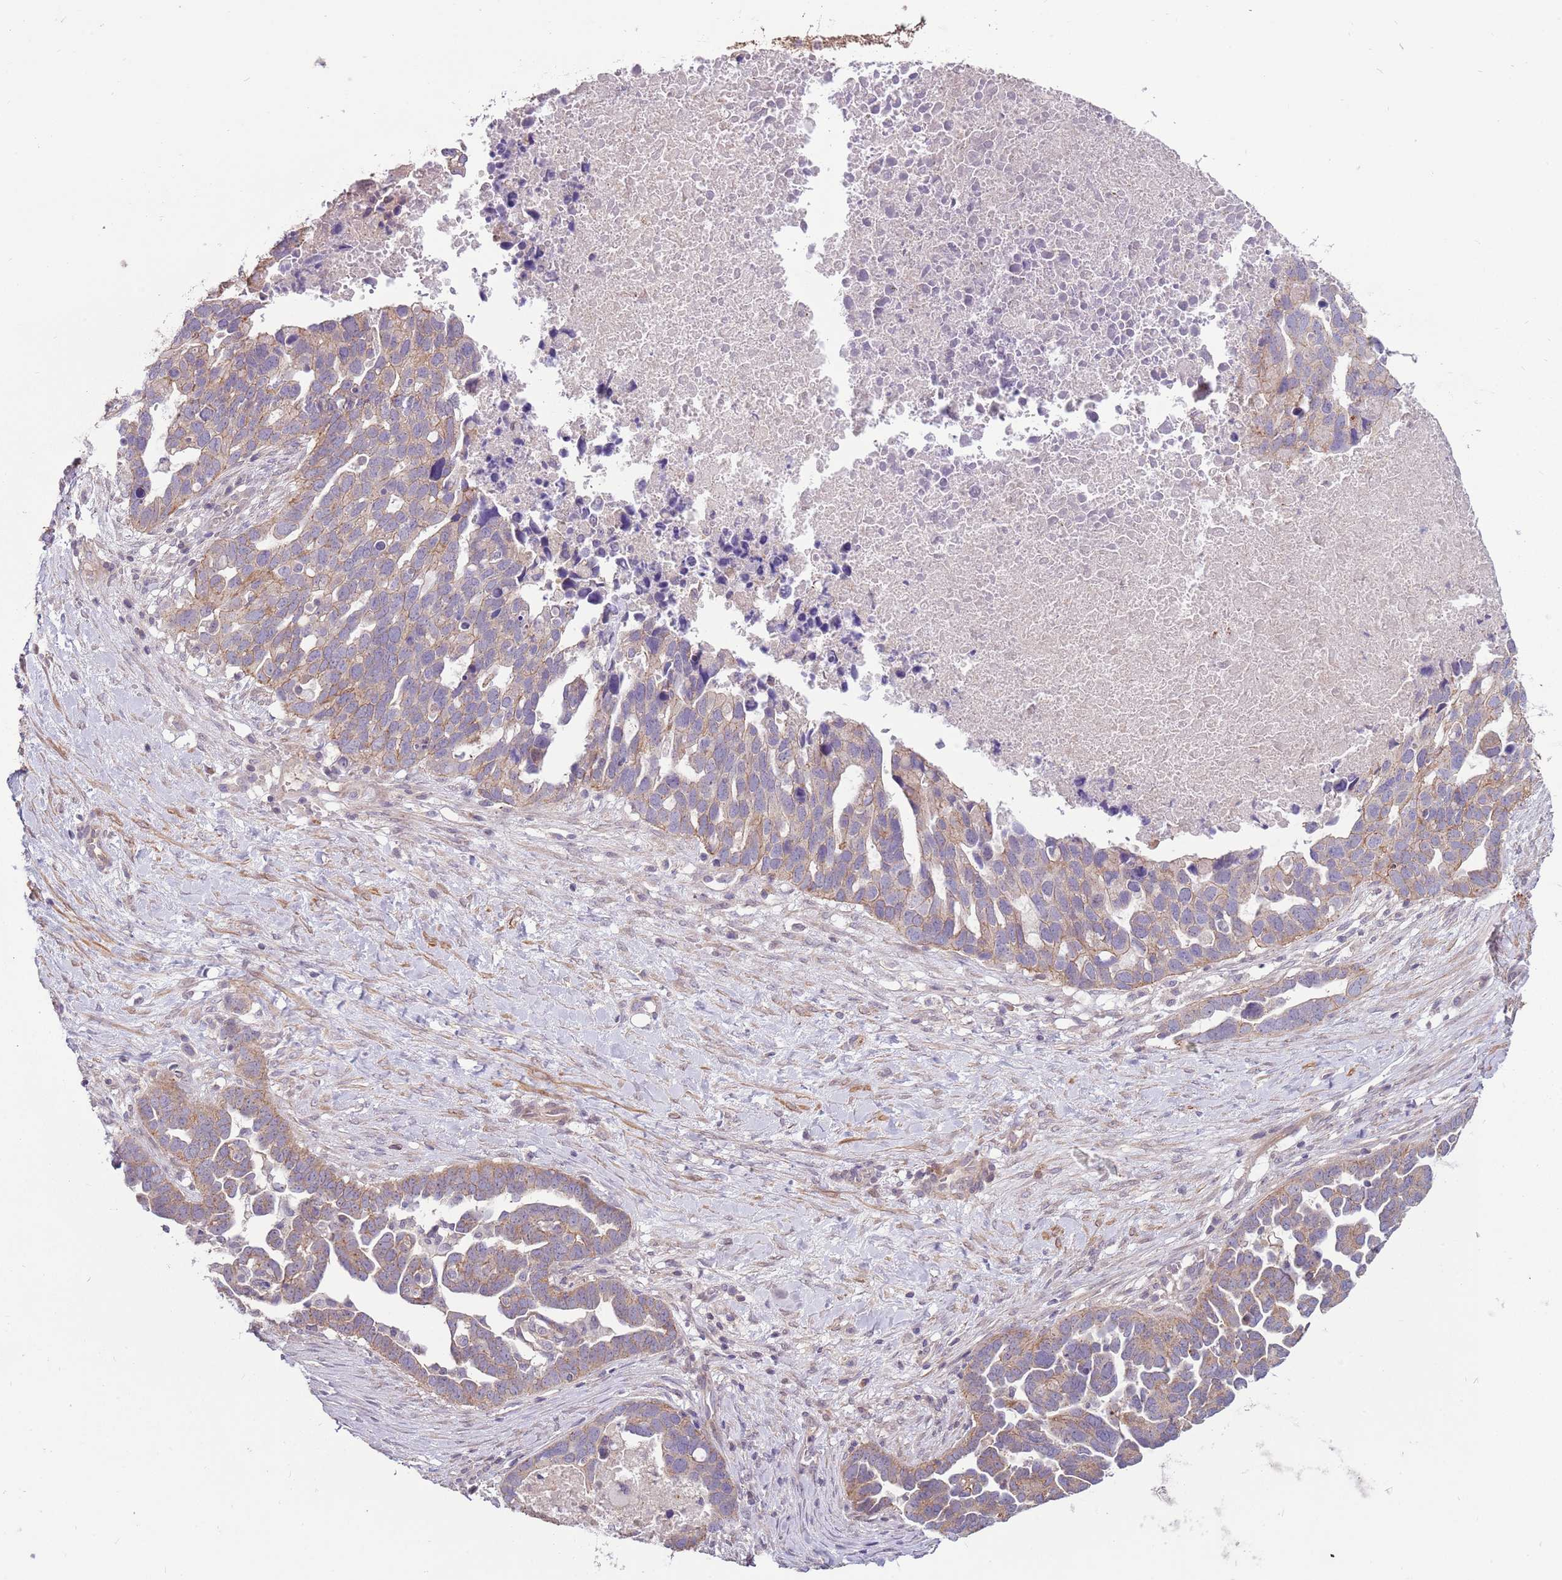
{"staining": {"intensity": "weak", "quantity": "25%-75%", "location": "cytoplasmic/membranous"}, "tissue": "ovarian cancer", "cell_type": "Tumor cells", "image_type": "cancer", "snomed": [{"axis": "morphology", "description": "Cystadenocarcinoma, serous, NOS"}, {"axis": "topography", "description": "Ovary"}], "caption": "A high-resolution image shows IHC staining of ovarian cancer, which reveals weak cytoplasmic/membranous positivity in about 25%-75% of tumor cells.", "gene": "SPATA31D1", "patient": {"sex": "female", "age": 54}}